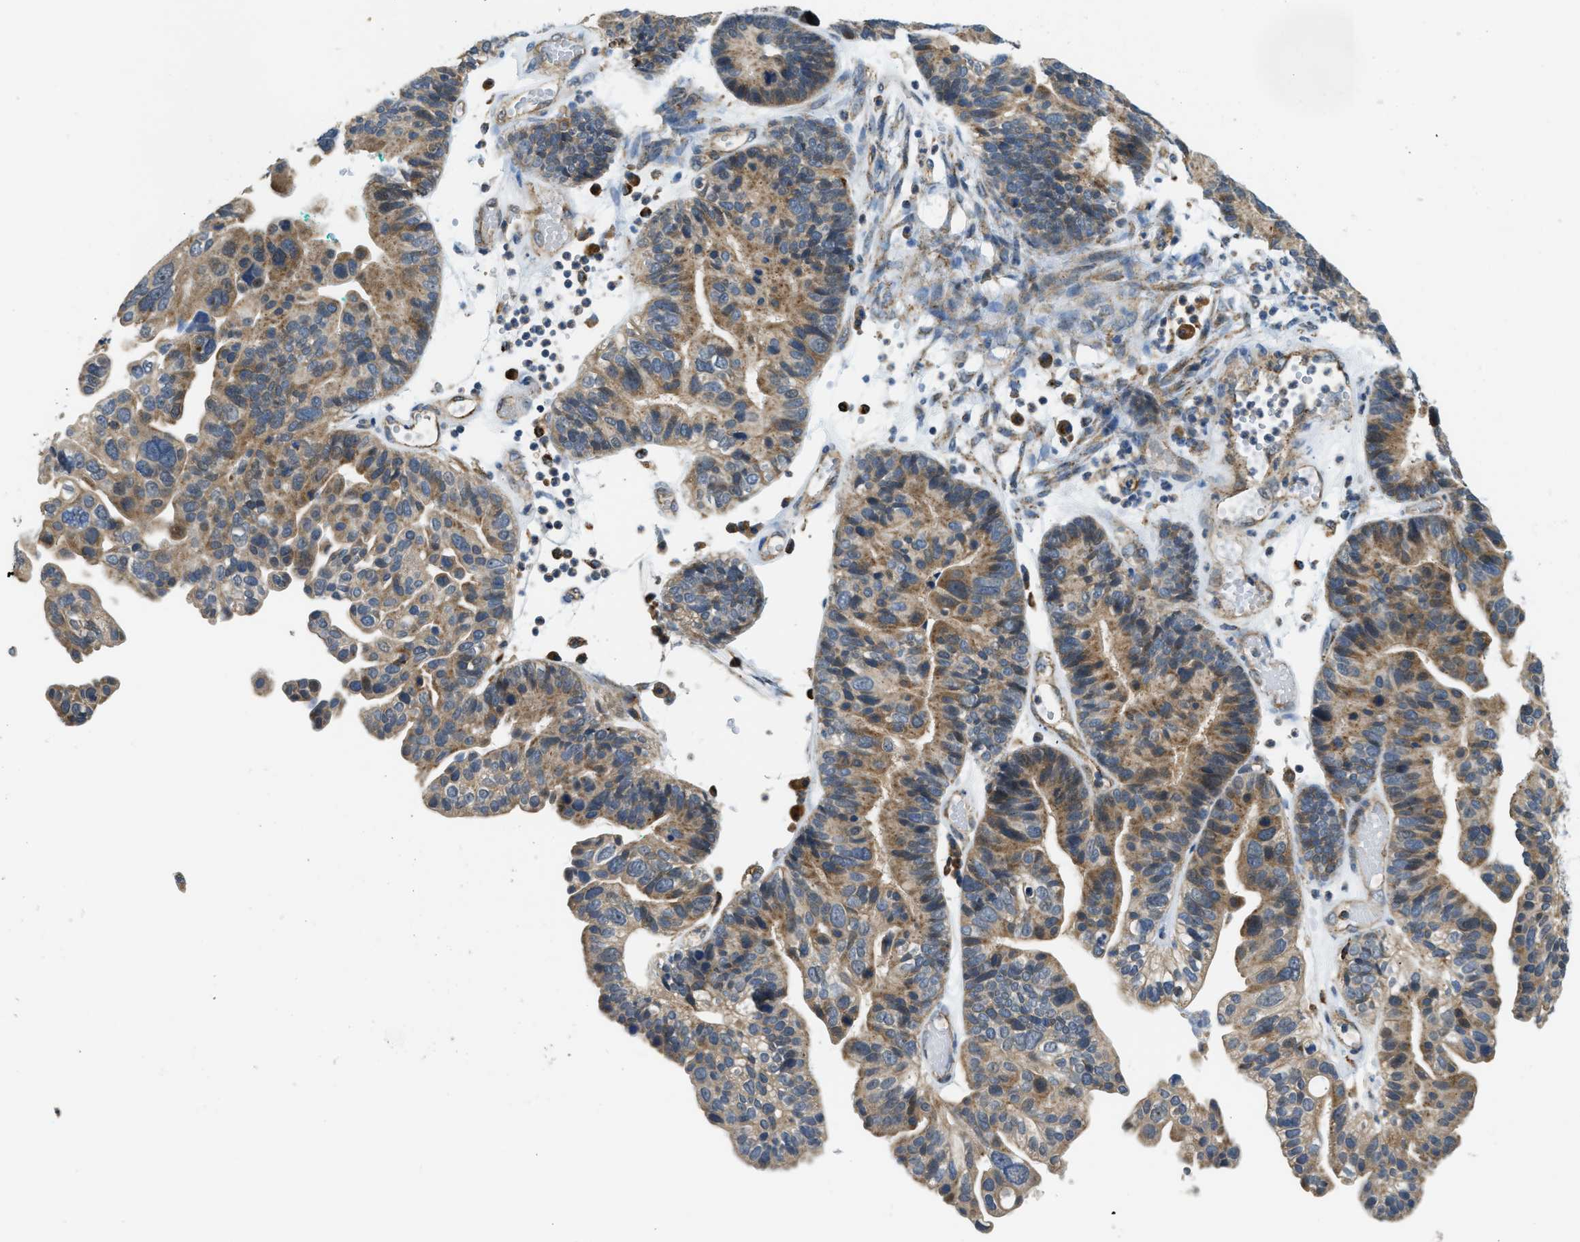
{"staining": {"intensity": "moderate", "quantity": ">75%", "location": "cytoplasmic/membranous"}, "tissue": "ovarian cancer", "cell_type": "Tumor cells", "image_type": "cancer", "snomed": [{"axis": "morphology", "description": "Cystadenocarcinoma, serous, NOS"}, {"axis": "topography", "description": "Ovary"}], "caption": "Immunohistochemical staining of human ovarian serous cystadenocarcinoma reveals moderate cytoplasmic/membranous protein expression in about >75% of tumor cells.", "gene": "STARD3NL", "patient": {"sex": "female", "age": 56}}